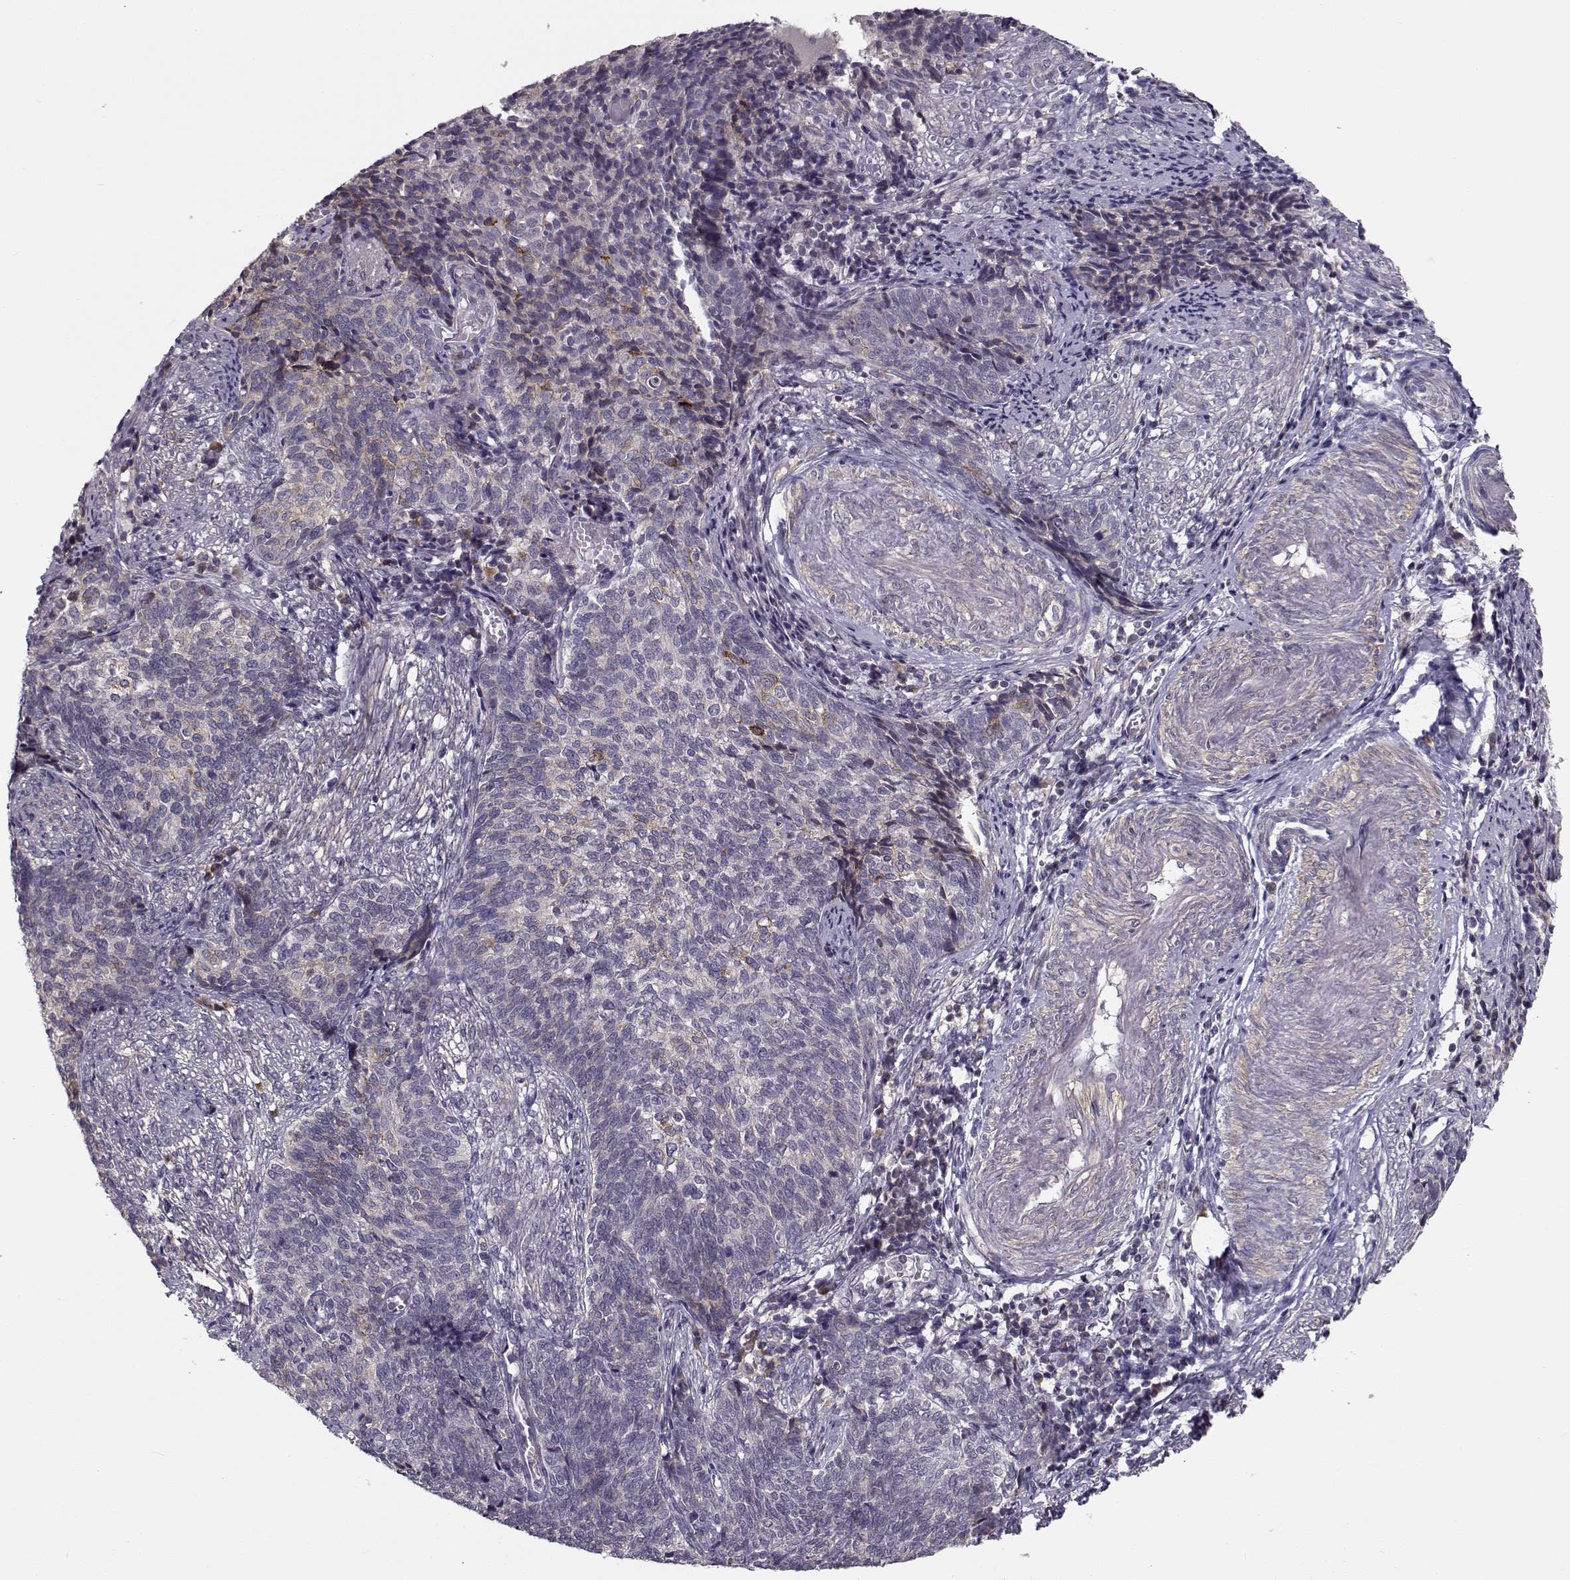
{"staining": {"intensity": "strong", "quantity": "<25%", "location": "cytoplasmic/membranous"}, "tissue": "cervical cancer", "cell_type": "Tumor cells", "image_type": "cancer", "snomed": [{"axis": "morphology", "description": "Squamous cell carcinoma, NOS"}, {"axis": "topography", "description": "Cervix"}], "caption": "Strong cytoplasmic/membranous protein expression is present in approximately <25% of tumor cells in cervical cancer (squamous cell carcinoma). (brown staining indicates protein expression, while blue staining denotes nuclei).", "gene": "ENTPD8", "patient": {"sex": "female", "age": 39}}